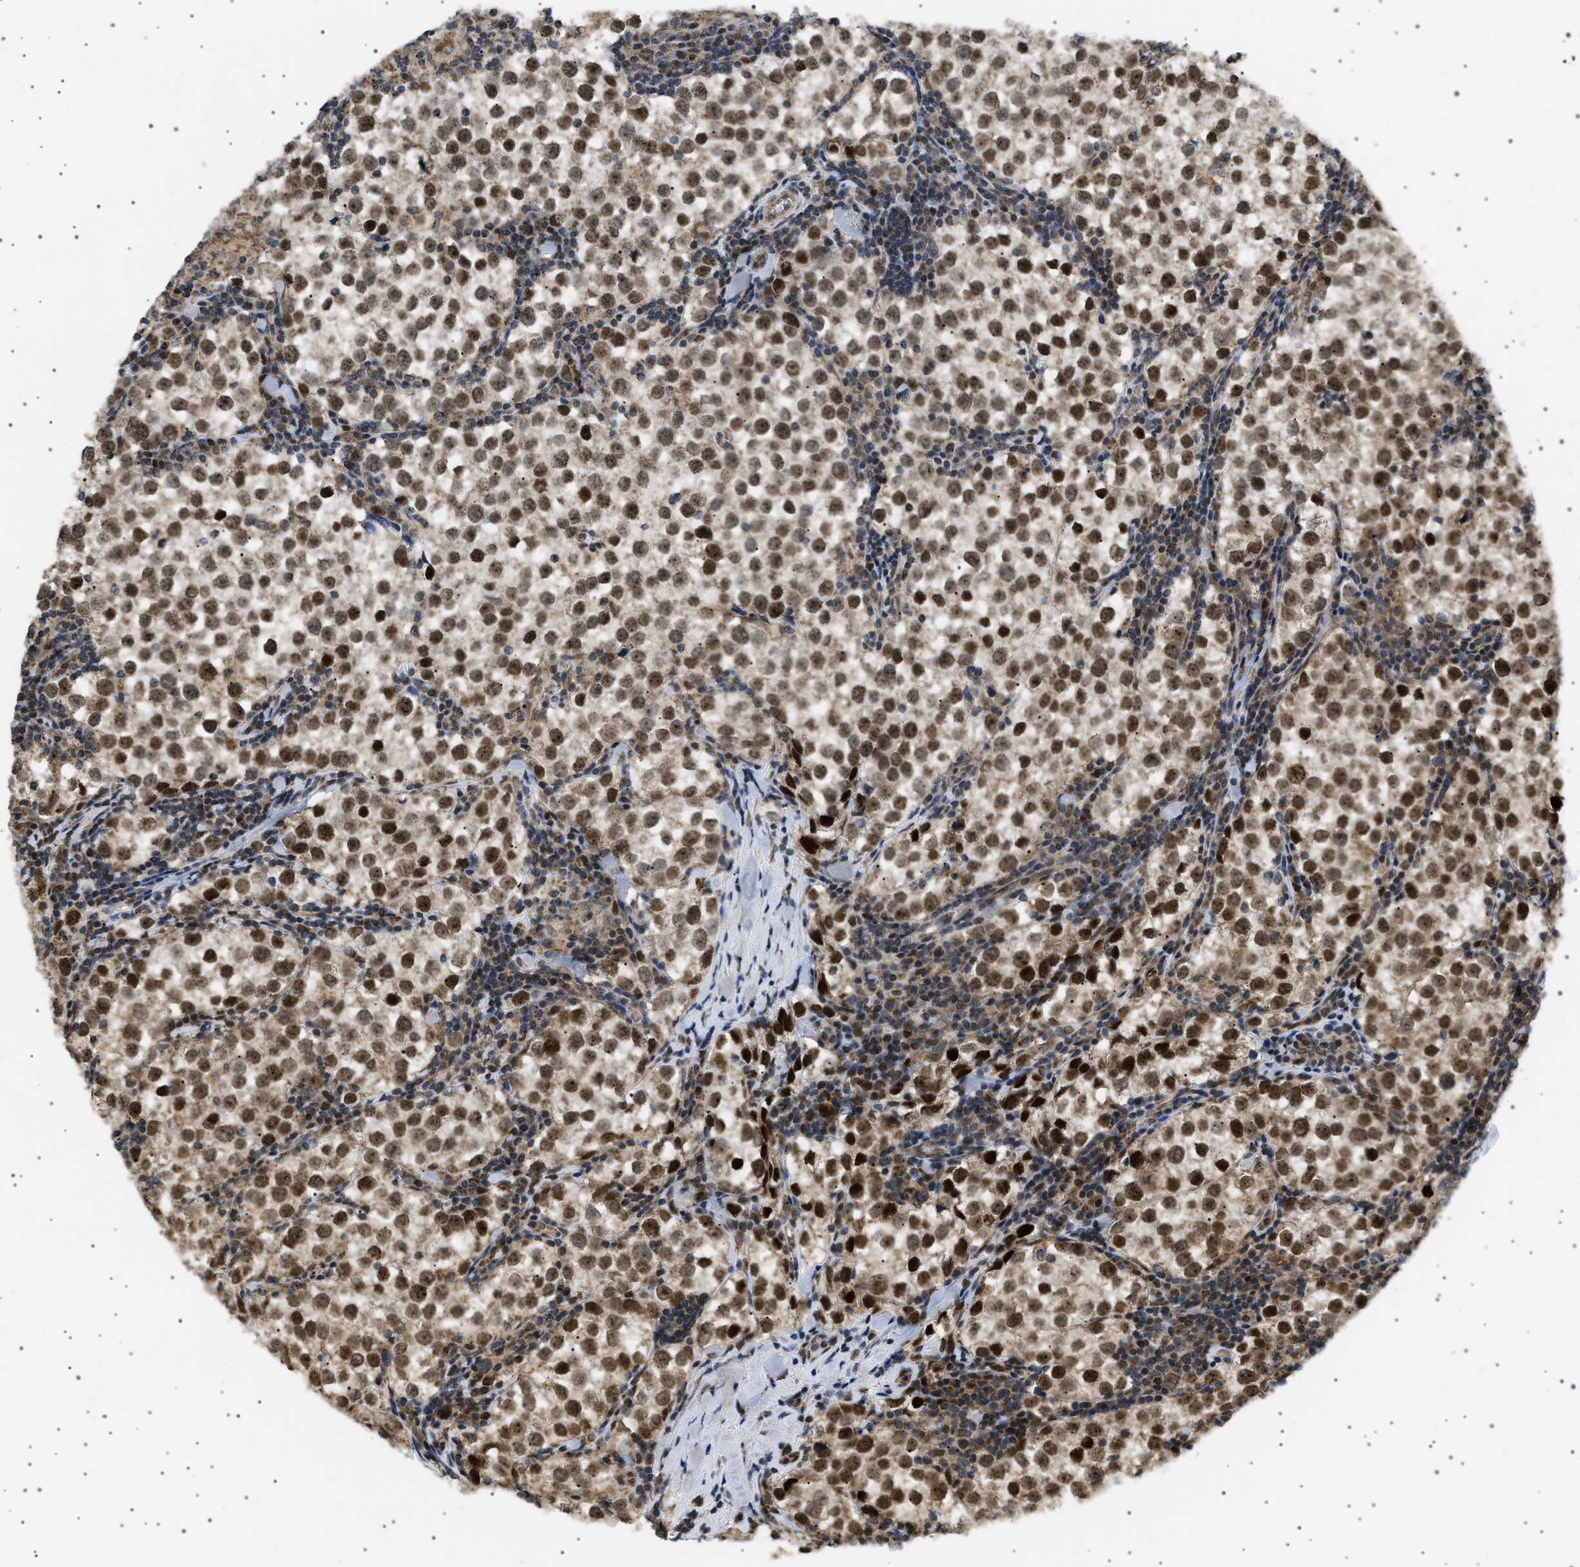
{"staining": {"intensity": "moderate", "quantity": ">75%", "location": "cytoplasmic/membranous,nuclear"}, "tissue": "testis cancer", "cell_type": "Tumor cells", "image_type": "cancer", "snomed": [{"axis": "morphology", "description": "Seminoma, NOS"}, {"axis": "morphology", "description": "Carcinoma, Embryonal, NOS"}, {"axis": "topography", "description": "Testis"}], "caption": "A medium amount of moderate cytoplasmic/membranous and nuclear positivity is appreciated in about >75% of tumor cells in testis cancer (seminoma) tissue. (IHC, brightfield microscopy, high magnification).", "gene": "MELK", "patient": {"sex": "male", "age": 36}}